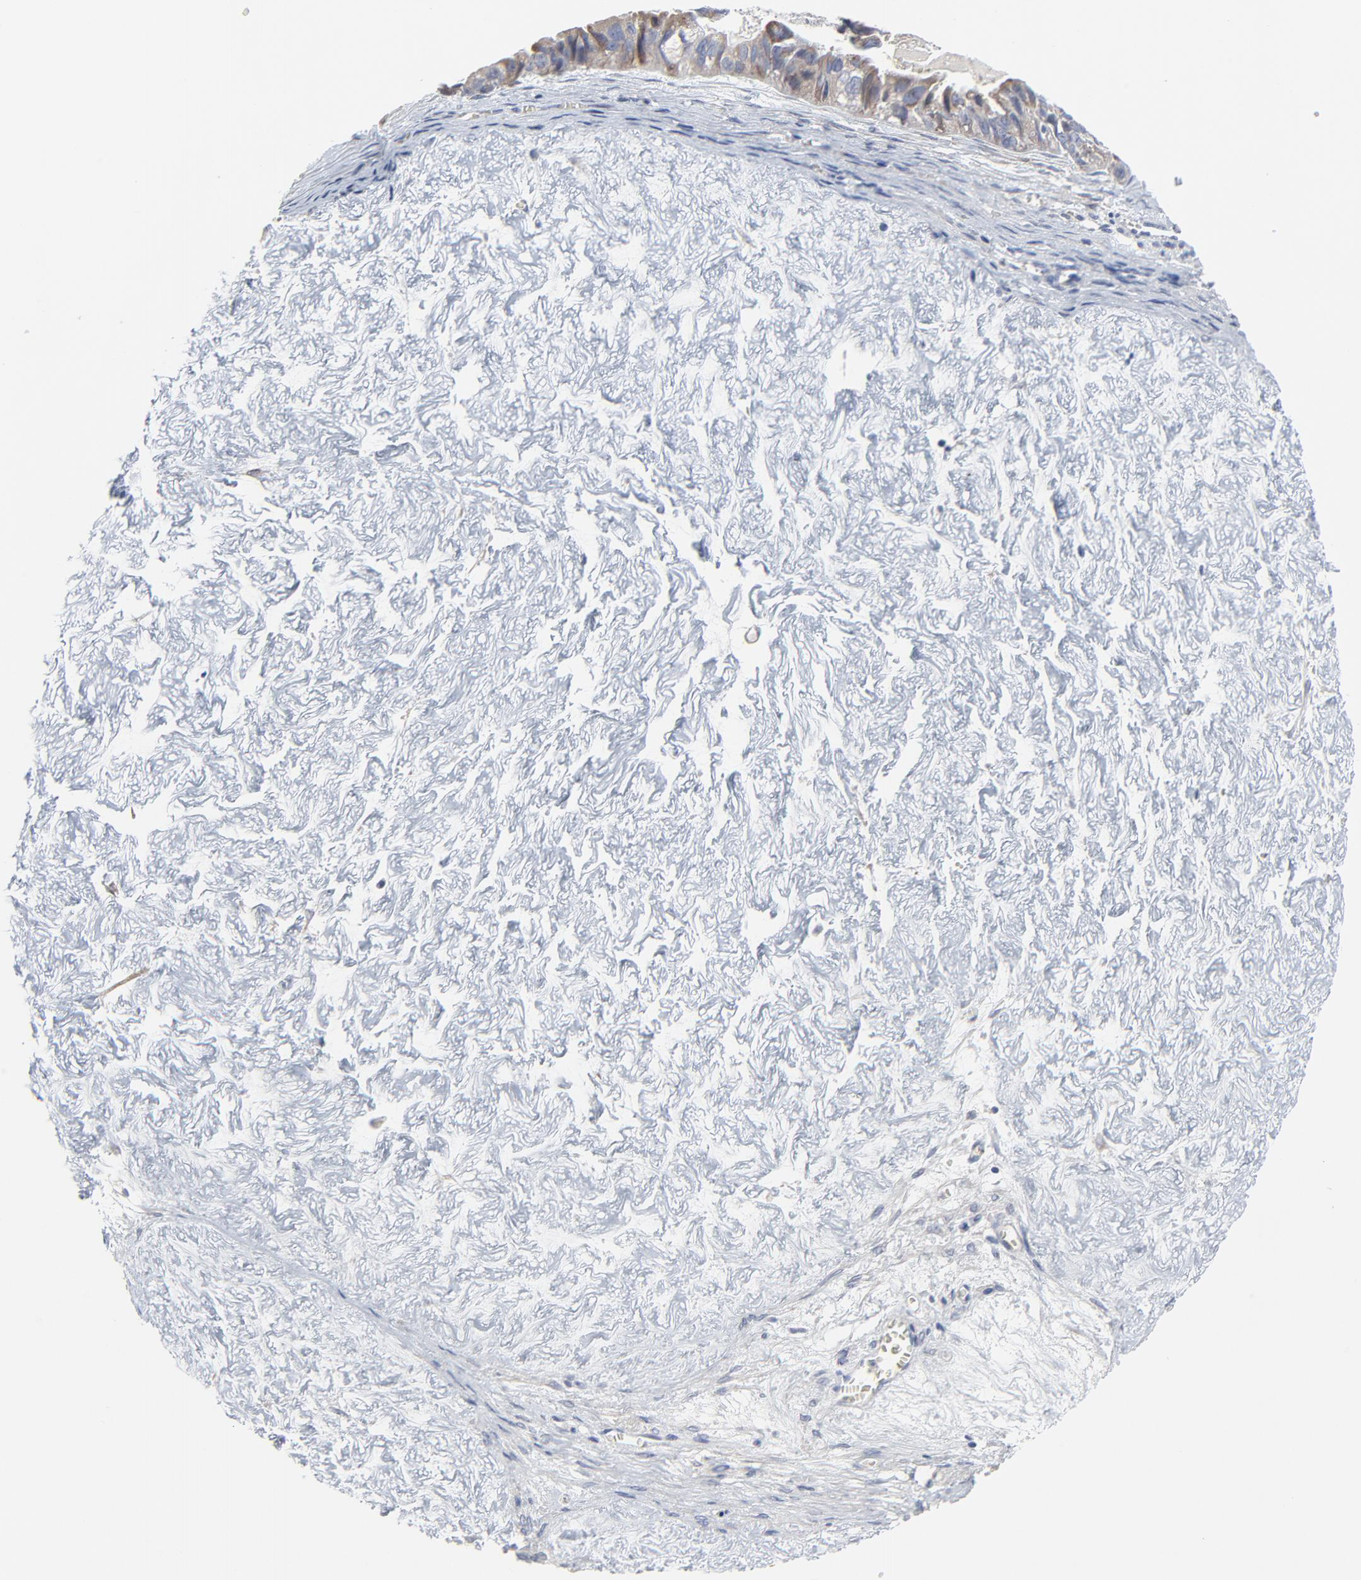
{"staining": {"intensity": "negative", "quantity": "none", "location": "none"}, "tissue": "ovarian cancer", "cell_type": "Tumor cells", "image_type": "cancer", "snomed": [{"axis": "morphology", "description": "Carcinoma, endometroid"}, {"axis": "topography", "description": "Ovary"}], "caption": "DAB (3,3'-diaminobenzidine) immunohistochemical staining of human ovarian cancer (endometroid carcinoma) reveals no significant expression in tumor cells.", "gene": "NLGN3", "patient": {"sex": "female", "age": 85}}